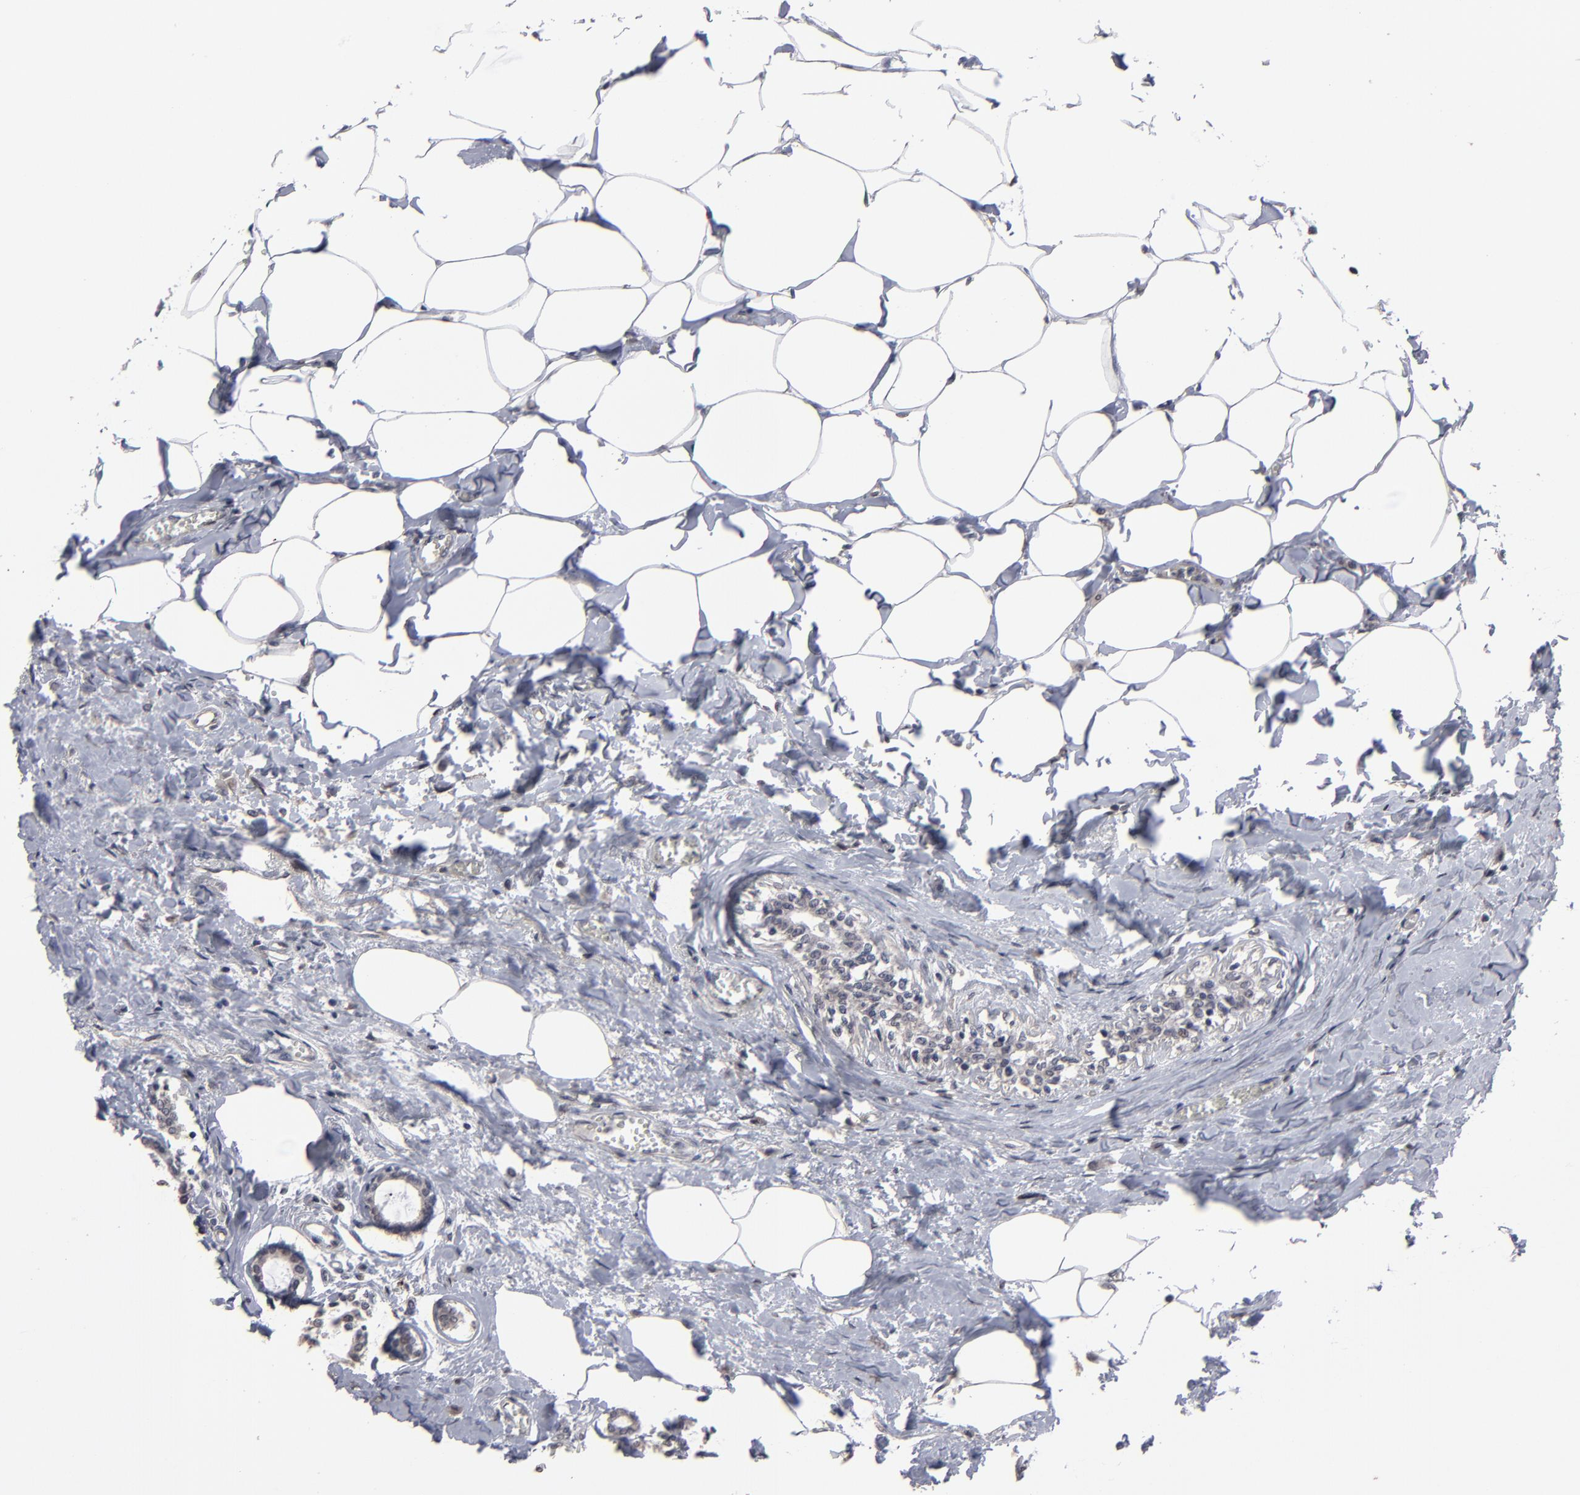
{"staining": {"intensity": "weak", "quantity": ">75%", "location": "cytoplasmic/membranous"}, "tissue": "breast cancer", "cell_type": "Tumor cells", "image_type": "cancer", "snomed": [{"axis": "morphology", "description": "Lobular carcinoma"}, {"axis": "topography", "description": "Breast"}], "caption": "Breast lobular carcinoma tissue shows weak cytoplasmic/membranous staining in approximately >75% of tumor cells, visualized by immunohistochemistry. Nuclei are stained in blue.", "gene": "SLC22A17", "patient": {"sex": "female", "age": 51}}